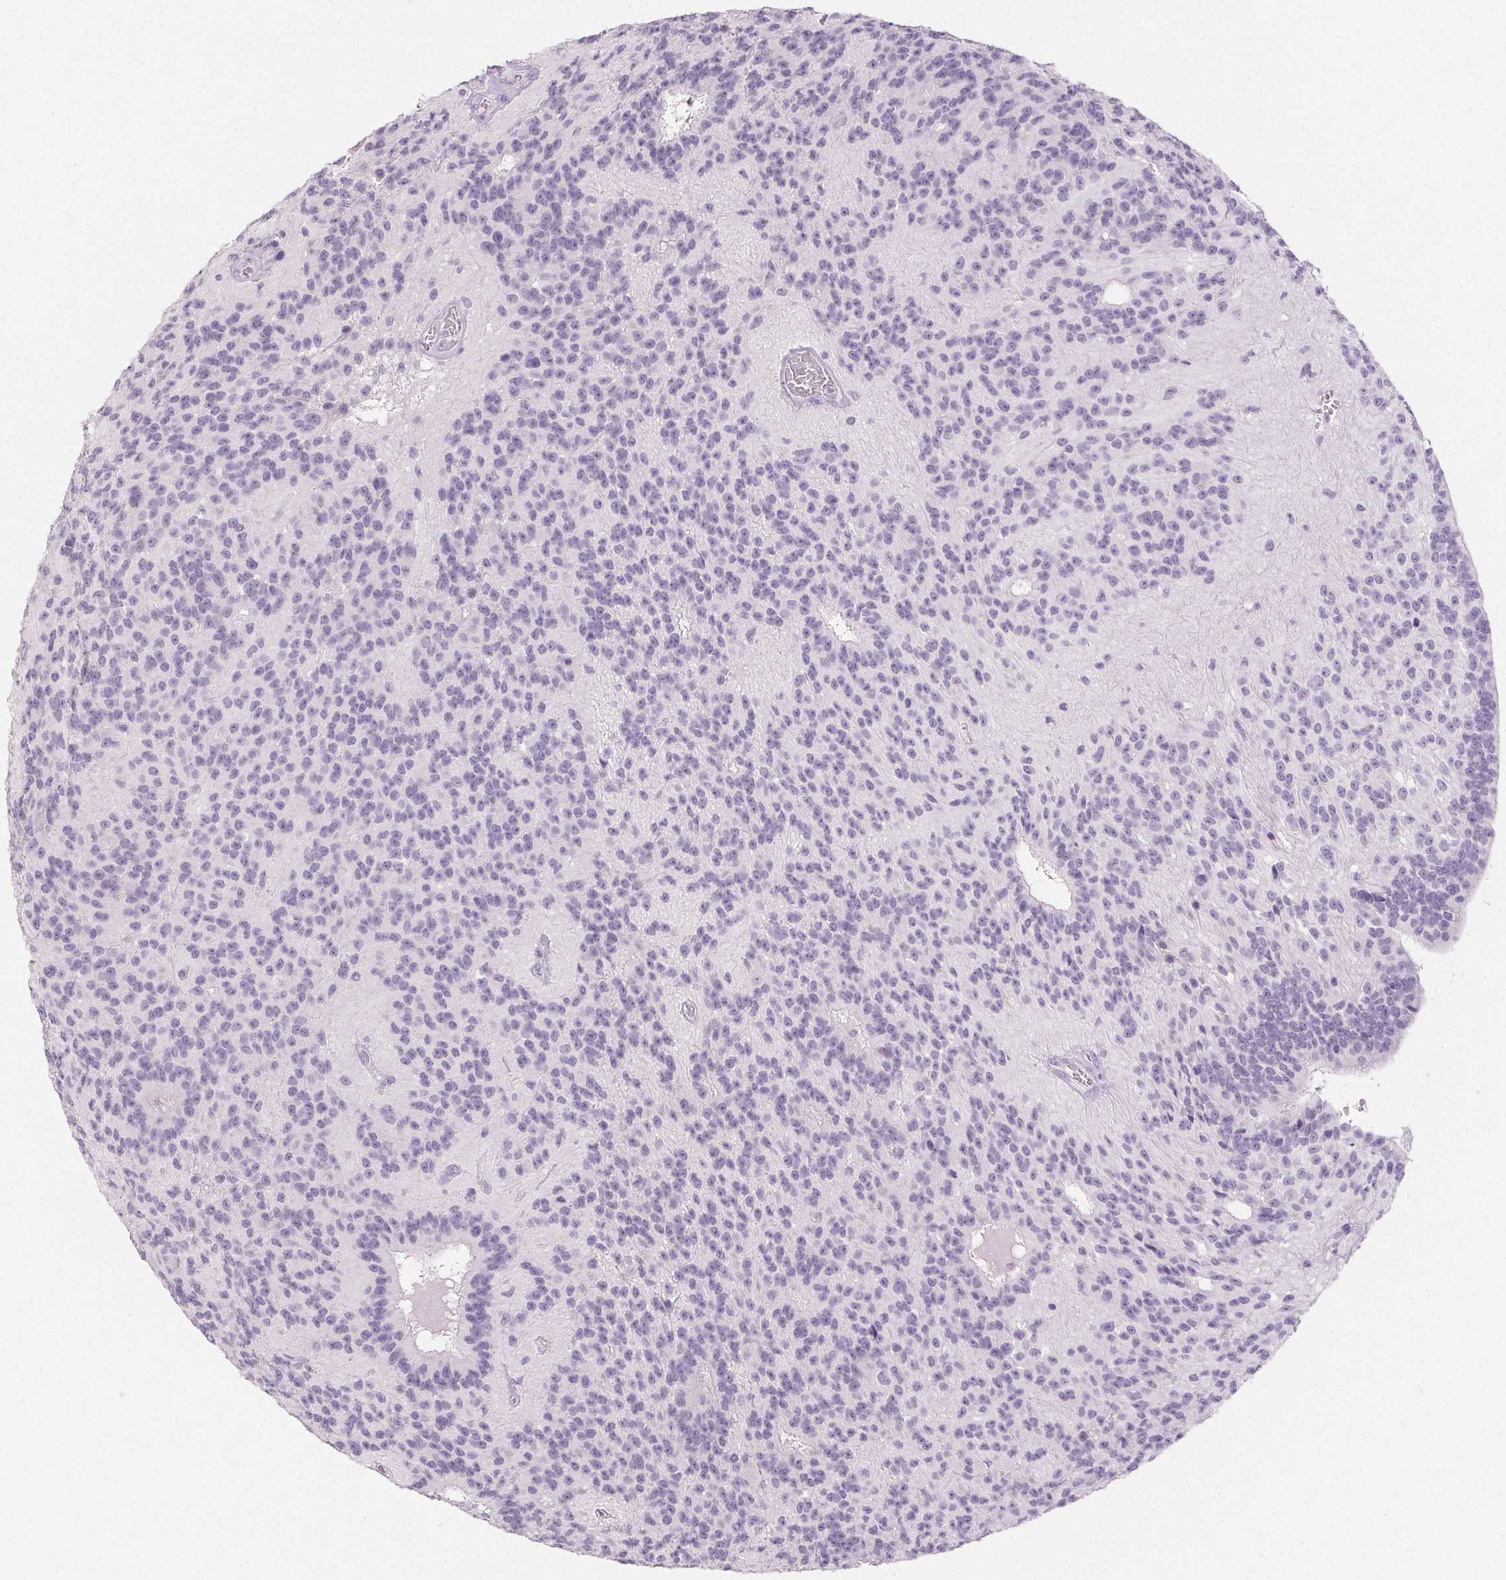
{"staining": {"intensity": "negative", "quantity": "none", "location": "none"}, "tissue": "glioma", "cell_type": "Tumor cells", "image_type": "cancer", "snomed": [{"axis": "morphology", "description": "Glioma, malignant, Low grade"}, {"axis": "topography", "description": "Brain"}], "caption": "This is an IHC image of malignant glioma (low-grade). There is no positivity in tumor cells.", "gene": "PI3", "patient": {"sex": "male", "age": 31}}